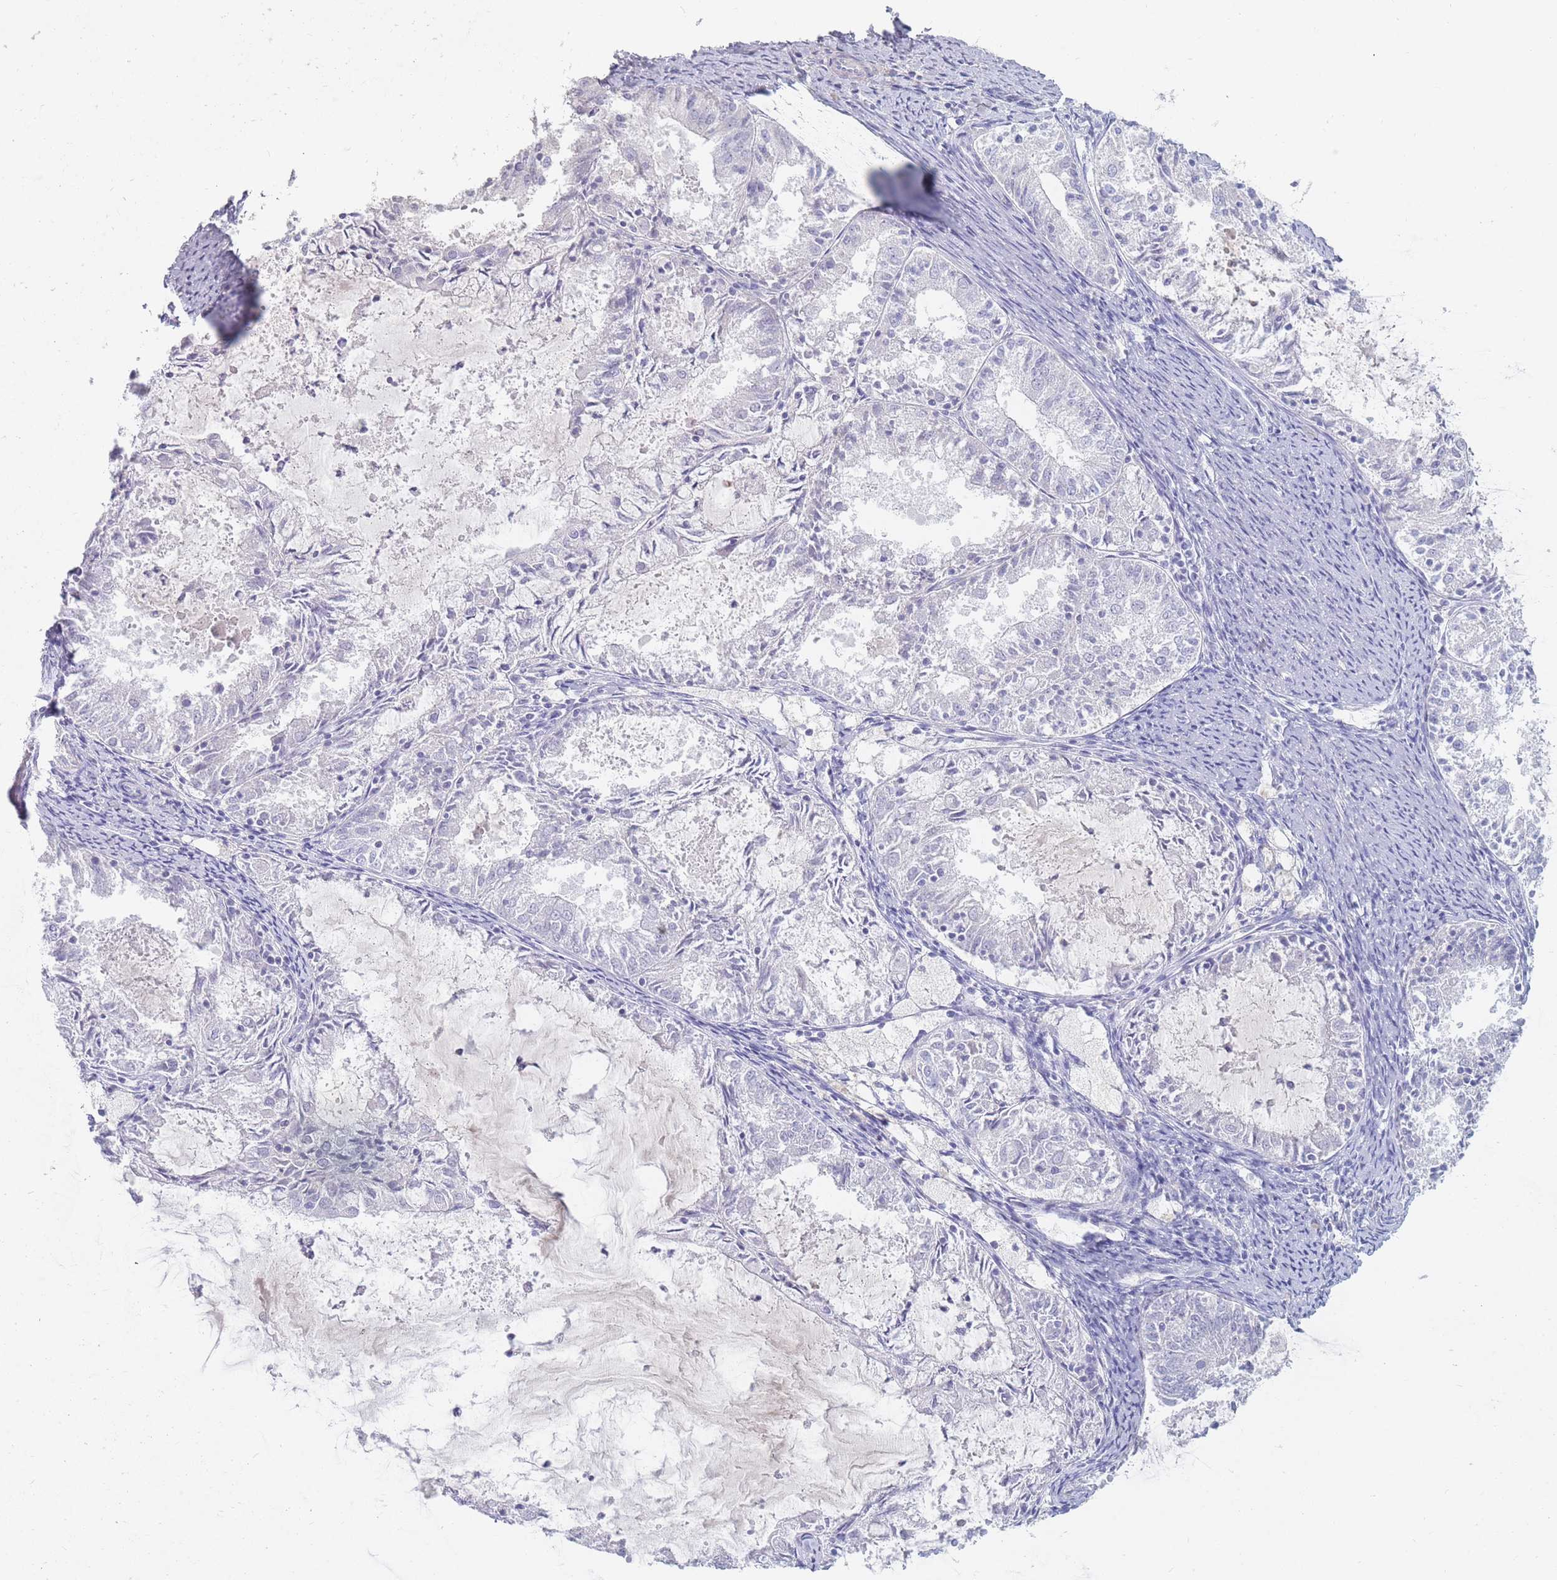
{"staining": {"intensity": "negative", "quantity": "none", "location": "none"}, "tissue": "endometrial cancer", "cell_type": "Tumor cells", "image_type": "cancer", "snomed": [{"axis": "morphology", "description": "Adenocarcinoma, NOS"}, {"axis": "topography", "description": "Endometrium"}], "caption": "Endometrial adenocarcinoma stained for a protein using immunohistochemistry demonstrates no positivity tumor cells.", "gene": "PRG4", "patient": {"sex": "female", "age": 57}}